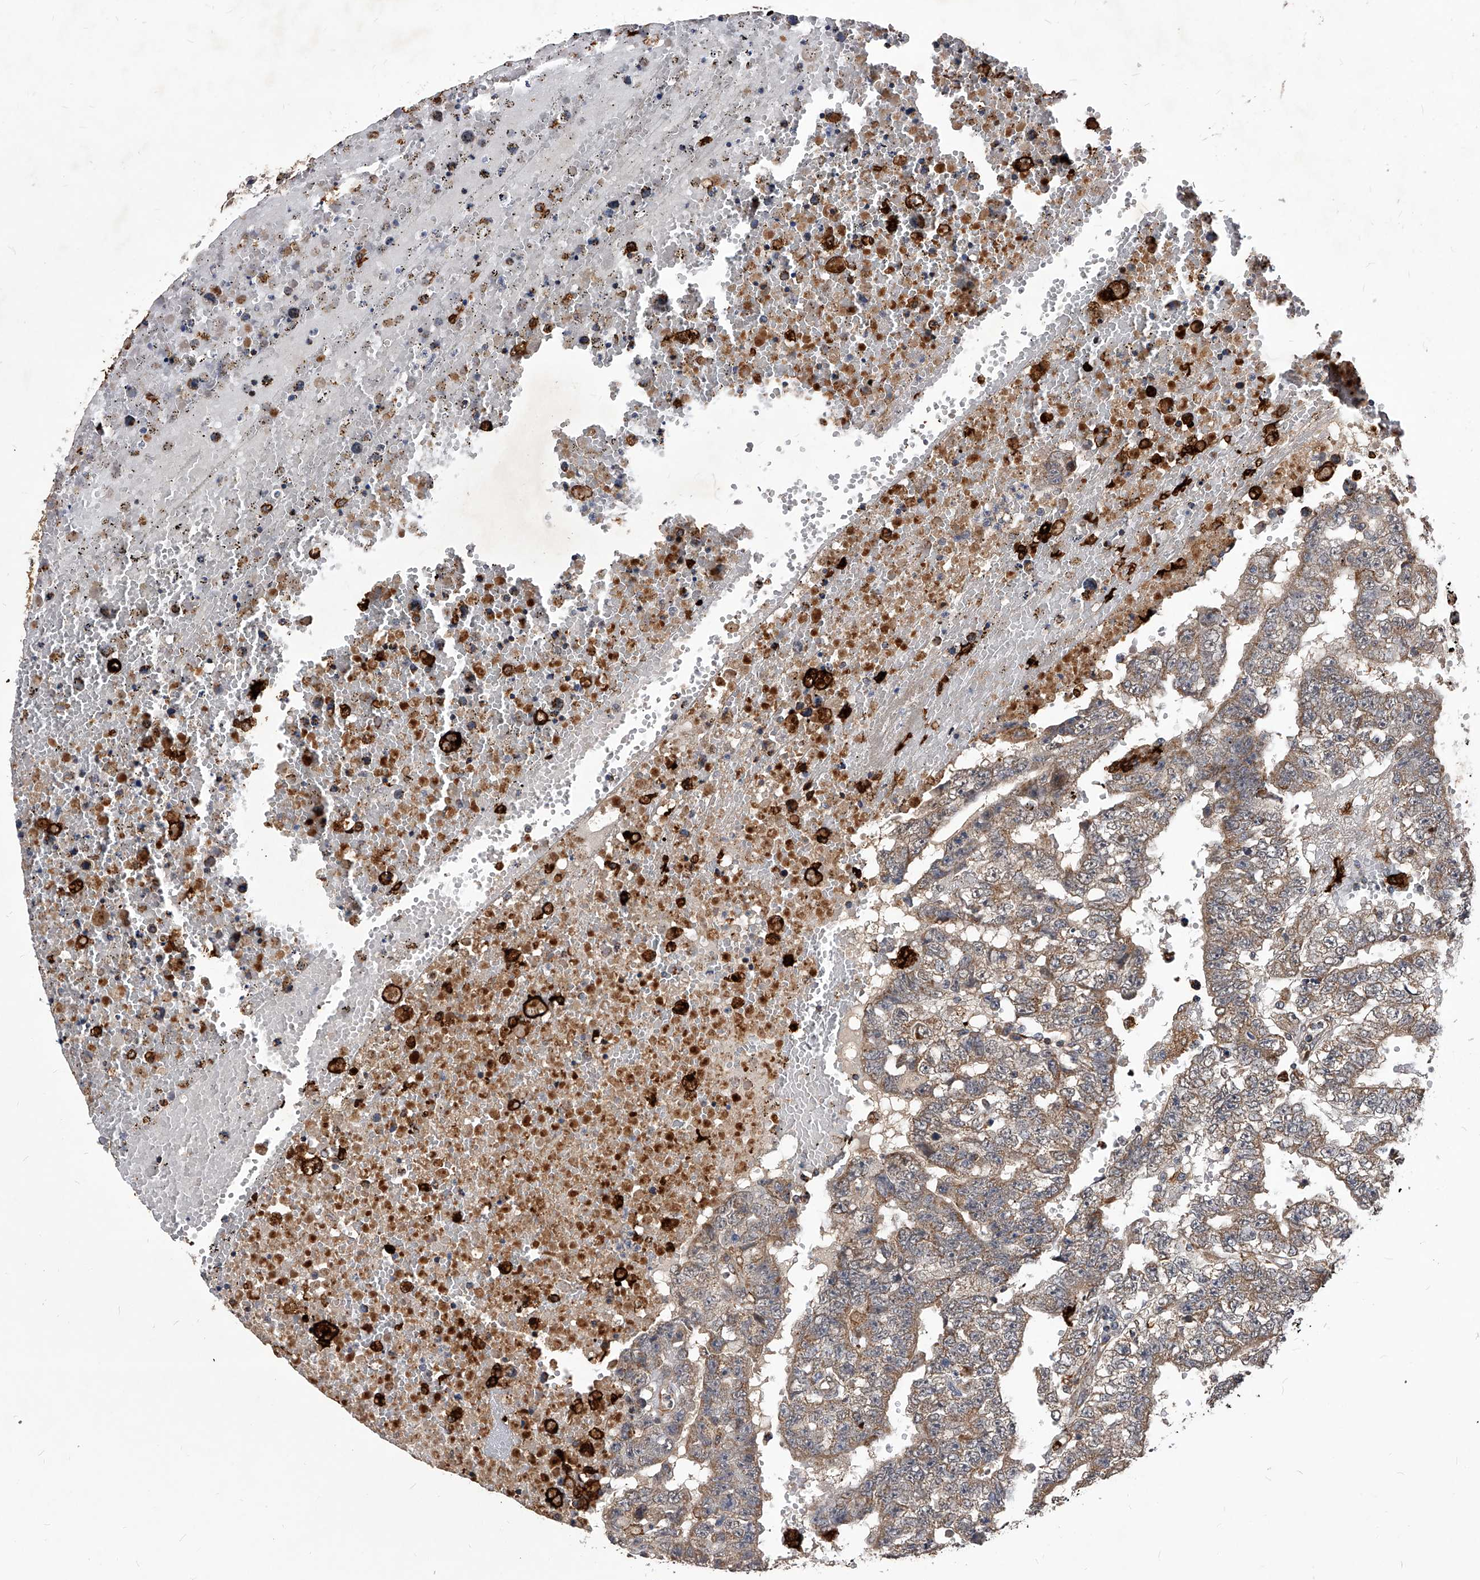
{"staining": {"intensity": "weak", "quantity": ">75%", "location": "cytoplasmic/membranous"}, "tissue": "testis cancer", "cell_type": "Tumor cells", "image_type": "cancer", "snomed": [{"axis": "morphology", "description": "Carcinoma, Embryonal, NOS"}, {"axis": "topography", "description": "Testis"}], "caption": "Testis cancer (embryonal carcinoma) stained for a protein reveals weak cytoplasmic/membranous positivity in tumor cells.", "gene": "SOBP", "patient": {"sex": "male", "age": 25}}